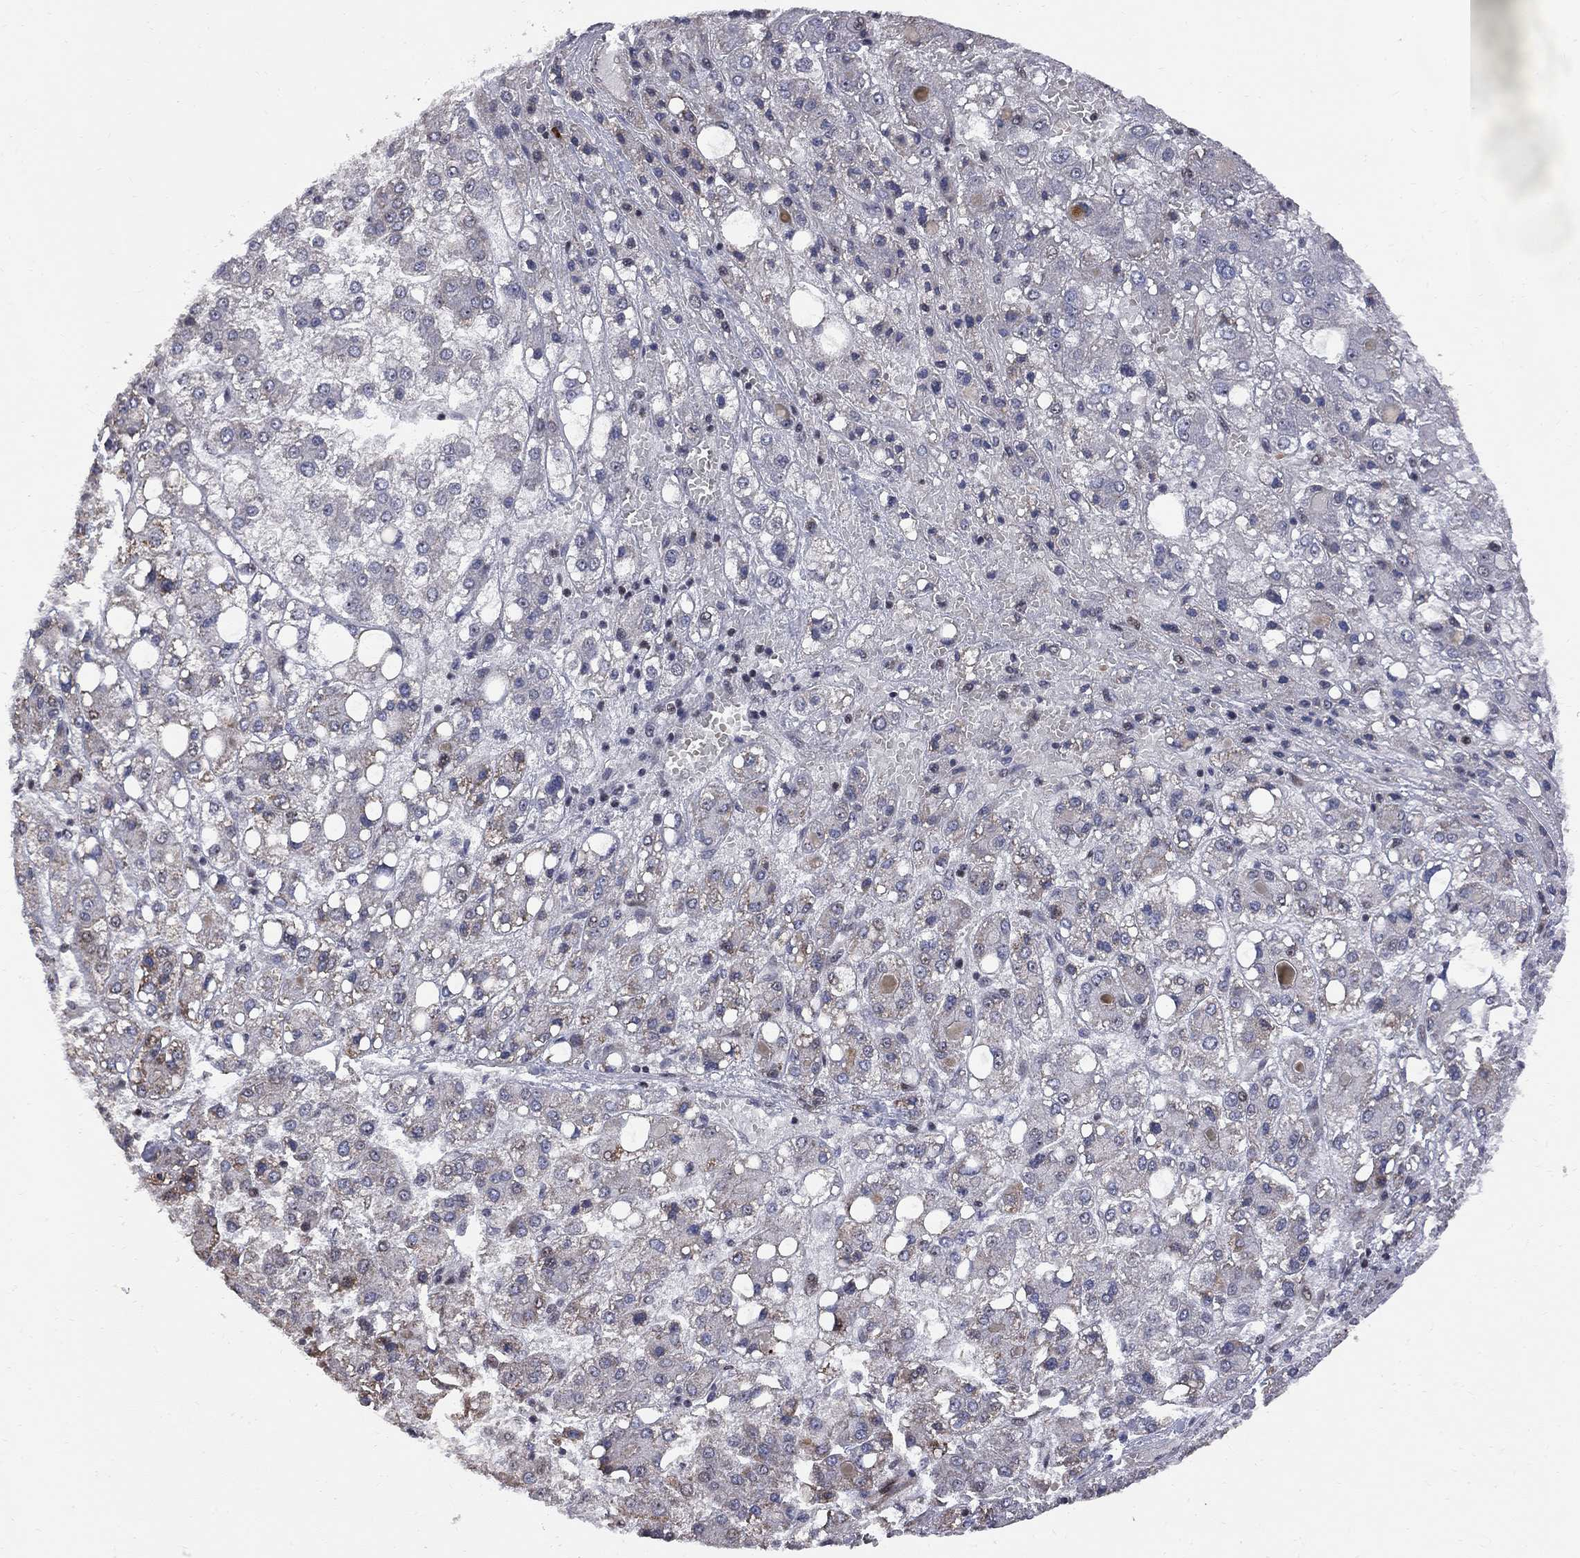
{"staining": {"intensity": "negative", "quantity": "none", "location": "none"}, "tissue": "liver cancer", "cell_type": "Tumor cells", "image_type": "cancer", "snomed": [{"axis": "morphology", "description": "Carcinoma, Hepatocellular, NOS"}, {"axis": "topography", "description": "Liver"}], "caption": "Liver cancer was stained to show a protein in brown. There is no significant staining in tumor cells.", "gene": "DHX33", "patient": {"sex": "male", "age": 73}}